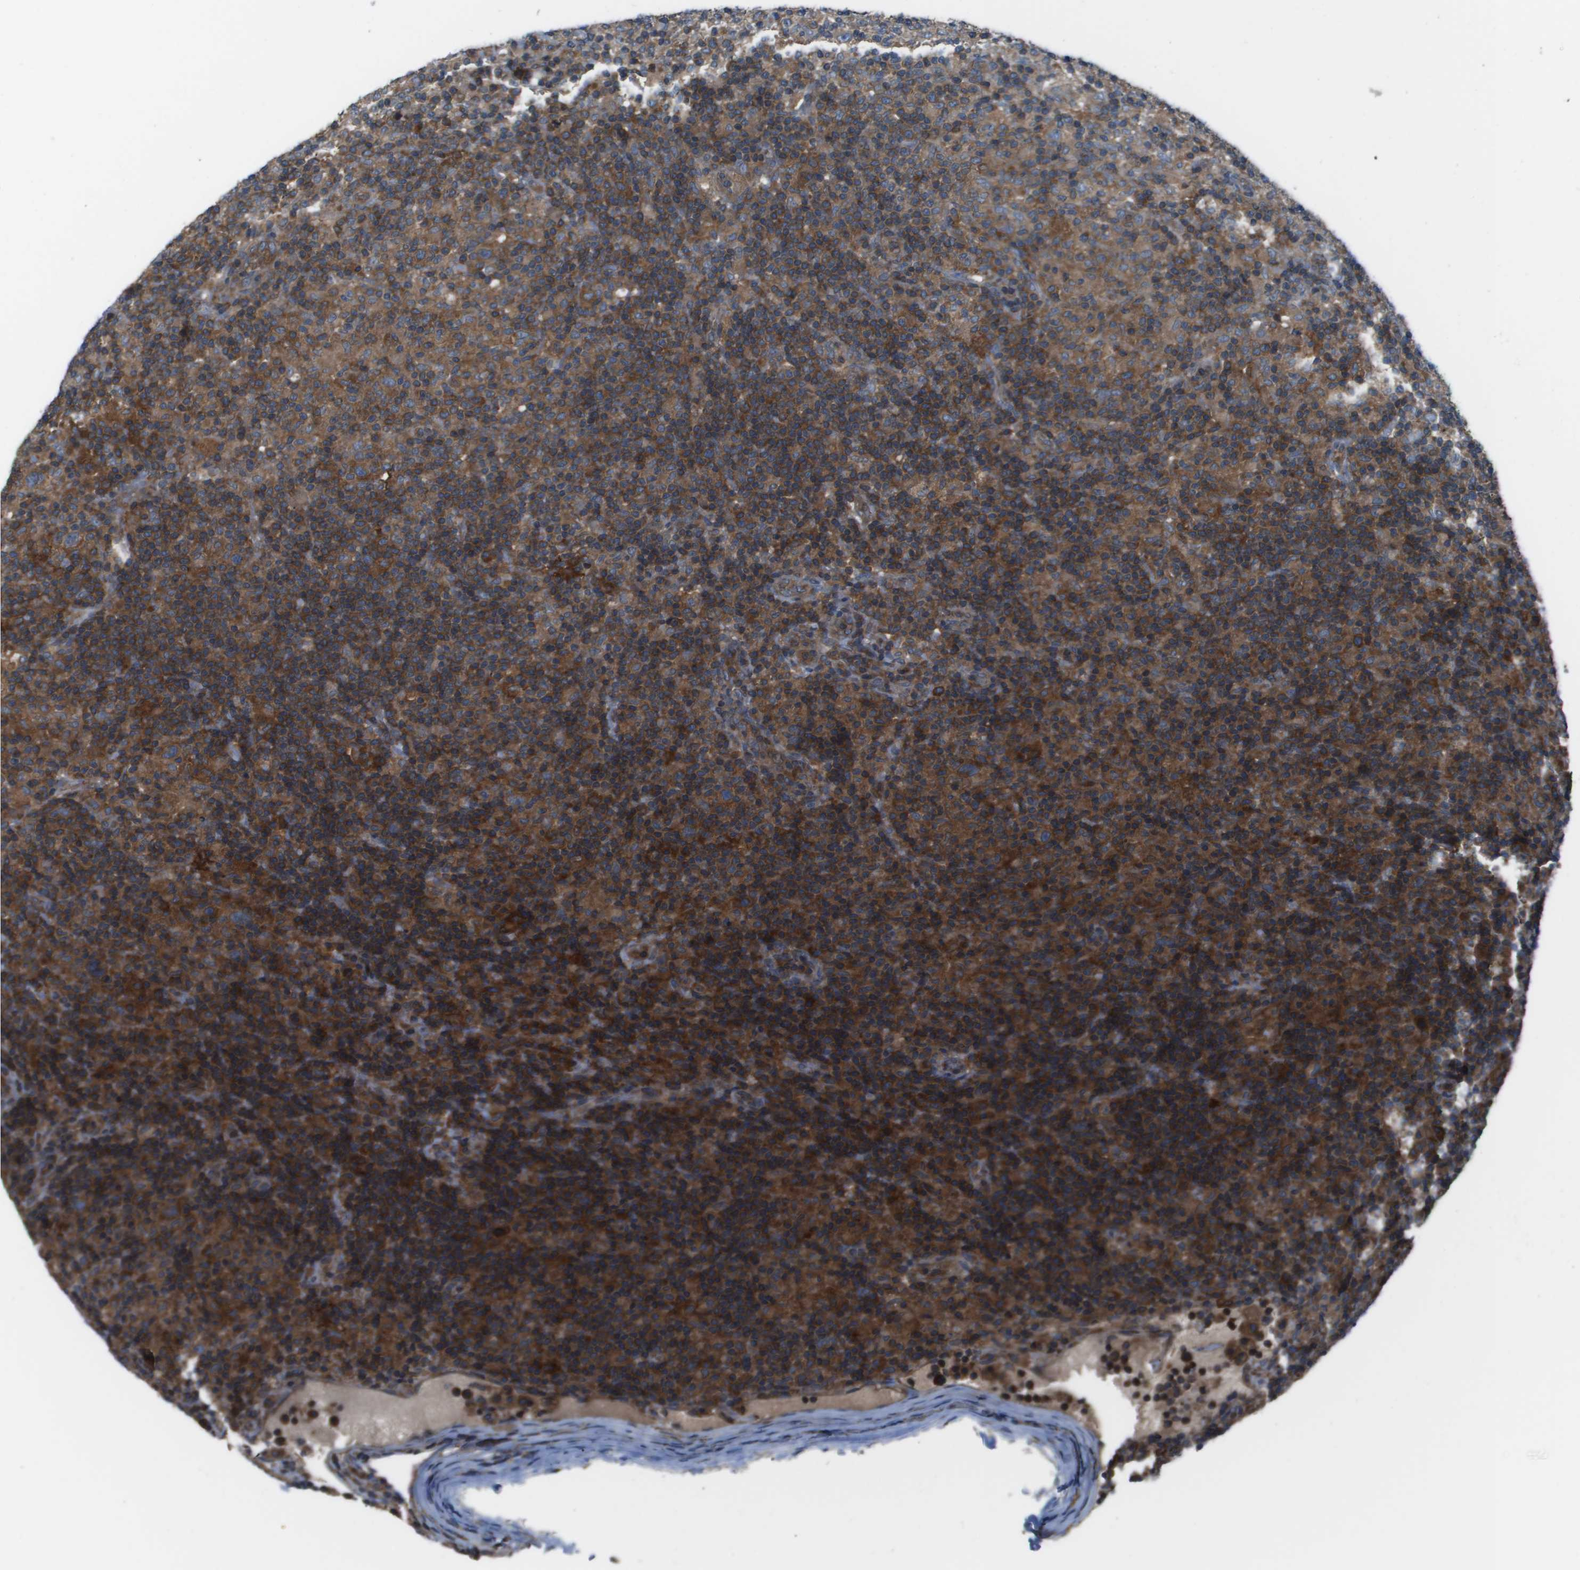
{"staining": {"intensity": "strong", "quantity": ">75%", "location": "cytoplasmic/membranous"}, "tissue": "lymphoma", "cell_type": "Tumor cells", "image_type": "cancer", "snomed": [{"axis": "morphology", "description": "Hodgkin's disease, NOS"}, {"axis": "topography", "description": "Lymph node"}], "caption": "Strong cytoplasmic/membranous staining is identified in approximately >75% of tumor cells in Hodgkin's disease.", "gene": "EIF3B", "patient": {"sex": "male", "age": 70}}